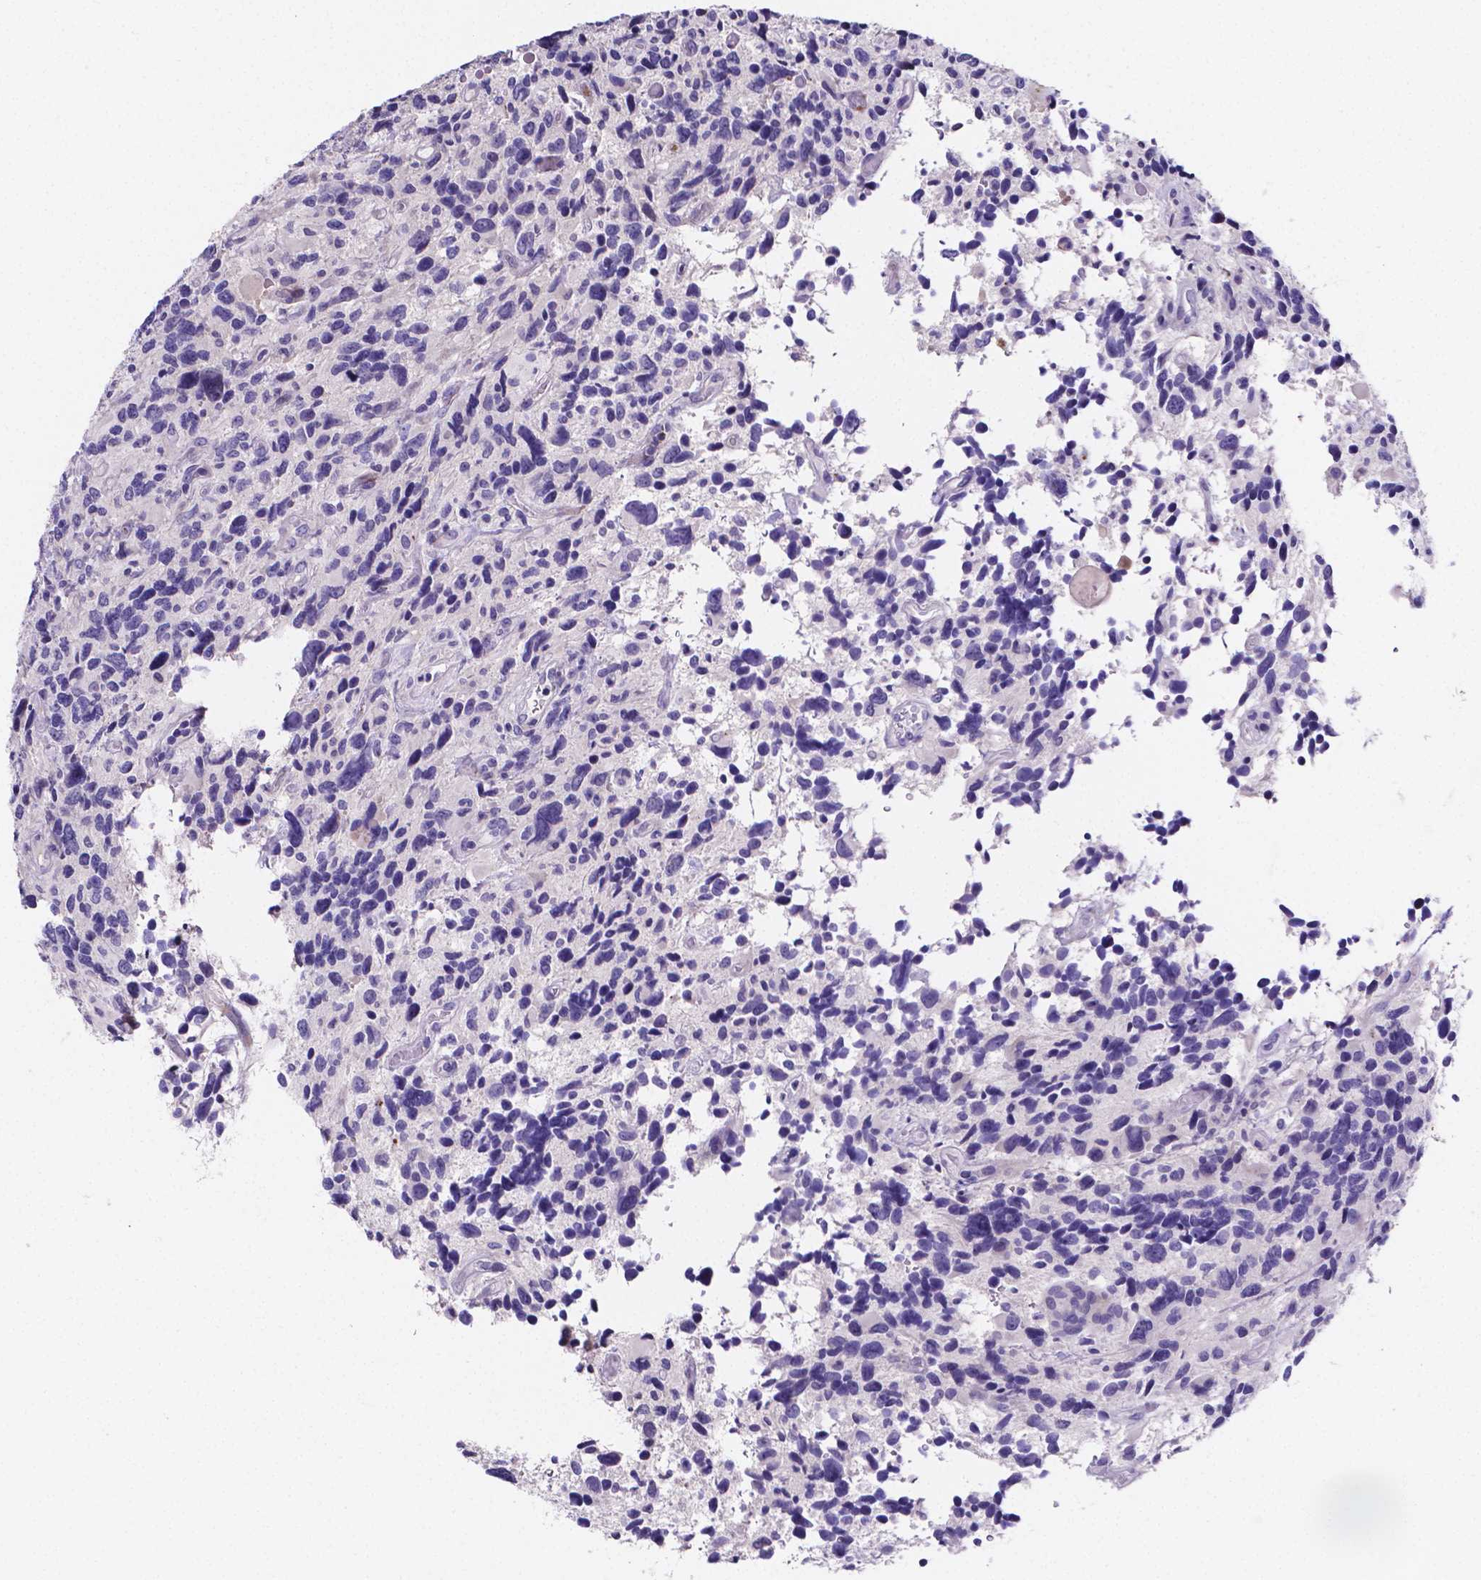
{"staining": {"intensity": "negative", "quantity": "none", "location": "none"}, "tissue": "glioma", "cell_type": "Tumor cells", "image_type": "cancer", "snomed": [{"axis": "morphology", "description": "Glioma, malignant, High grade"}, {"axis": "topography", "description": "Brain"}], "caption": "Glioma stained for a protein using IHC exhibits no expression tumor cells.", "gene": "NRGN", "patient": {"sex": "male", "age": 46}}